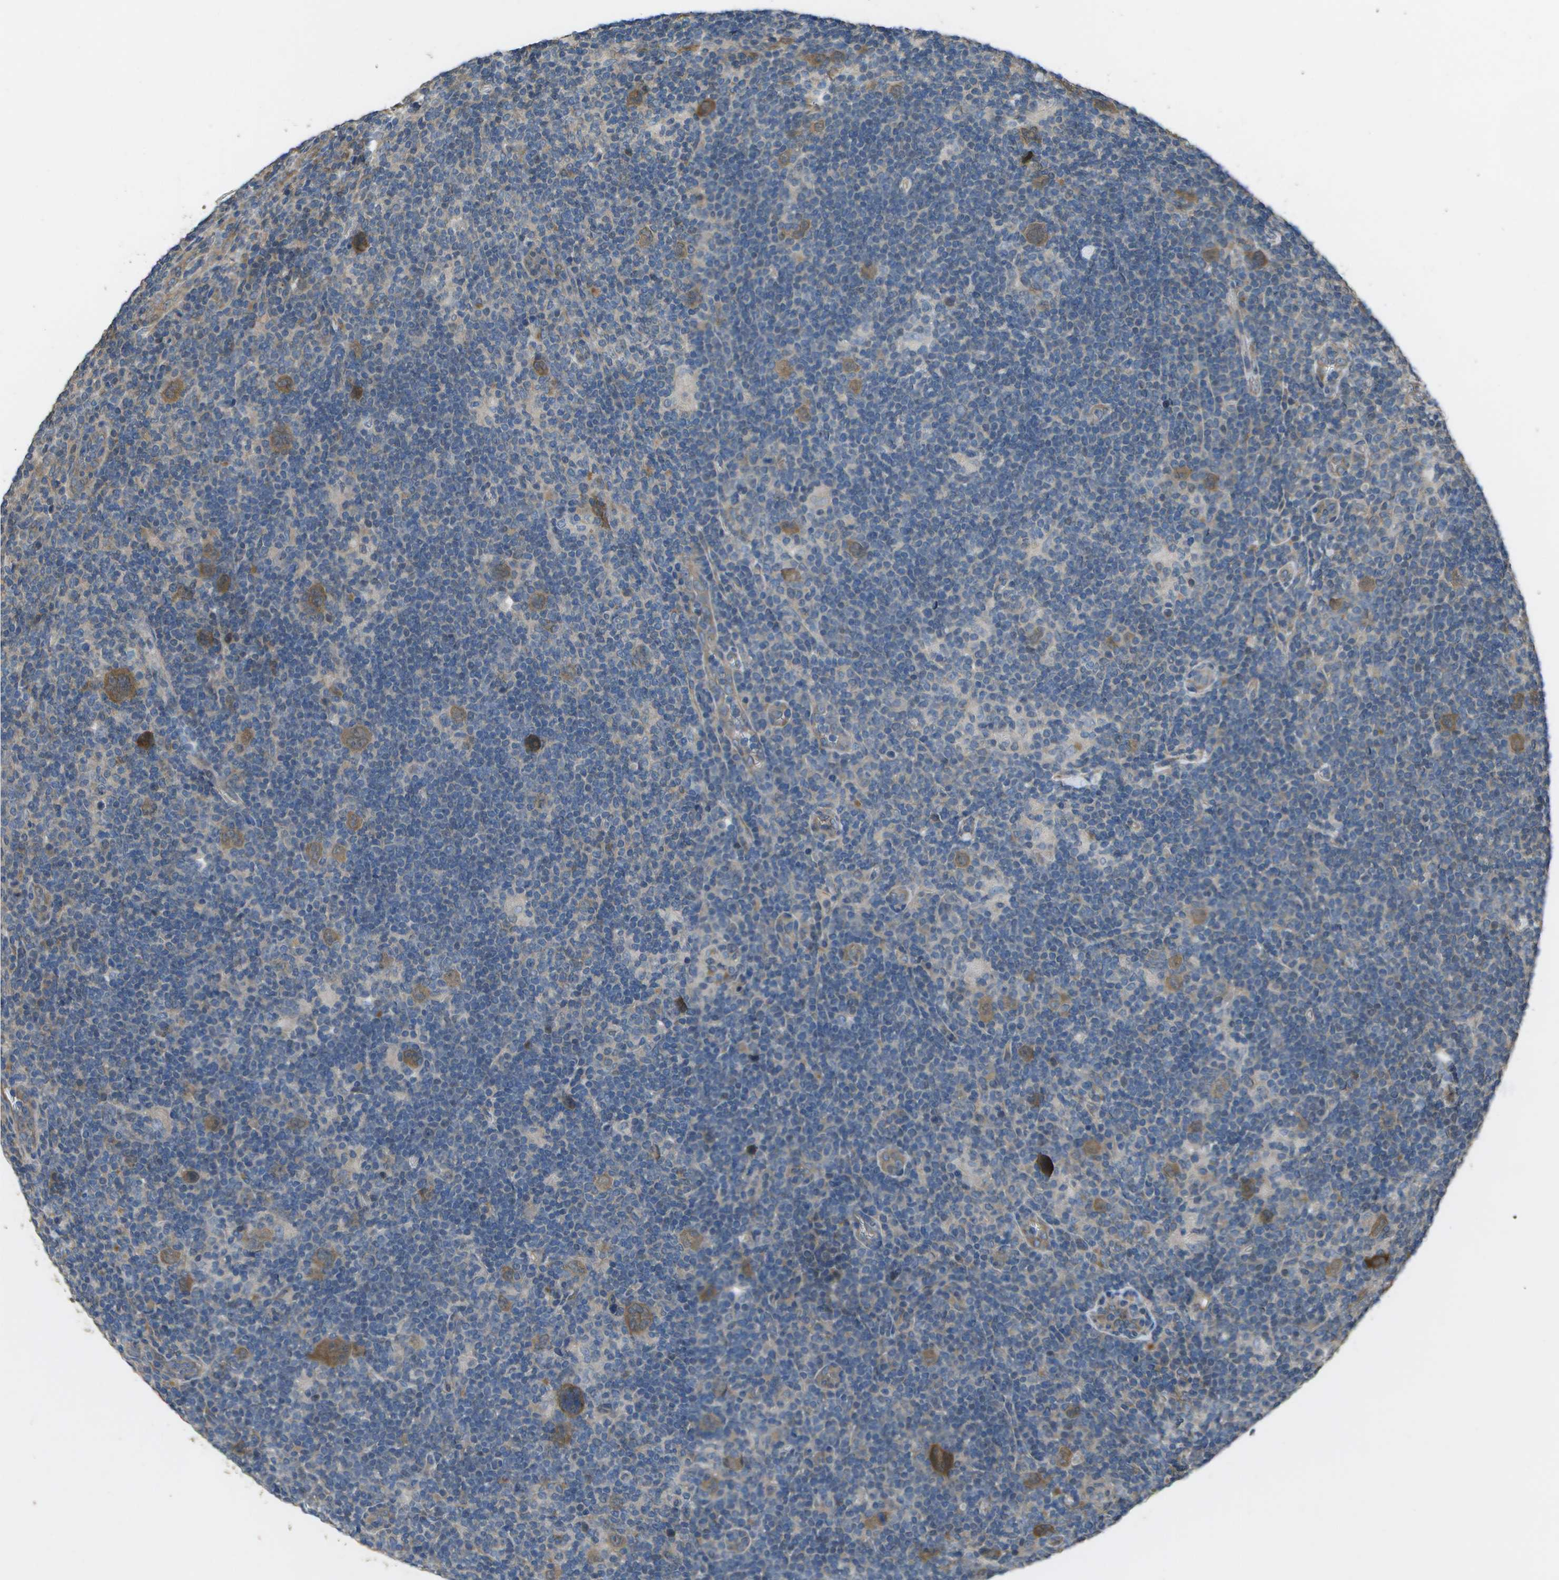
{"staining": {"intensity": "moderate", "quantity": ">75%", "location": "cytoplasmic/membranous"}, "tissue": "lymphoma", "cell_type": "Tumor cells", "image_type": "cancer", "snomed": [{"axis": "morphology", "description": "Hodgkin's disease, NOS"}, {"axis": "topography", "description": "Lymph node"}], "caption": "Lymphoma stained for a protein displays moderate cytoplasmic/membranous positivity in tumor cells. The staining is performed using DAB brown chromogen to label protein expression. The nuclei are counter-stained blue using hematoxylin.", "gene": "CLNS1A", "patient": {"sex": "female", "age": 57}}